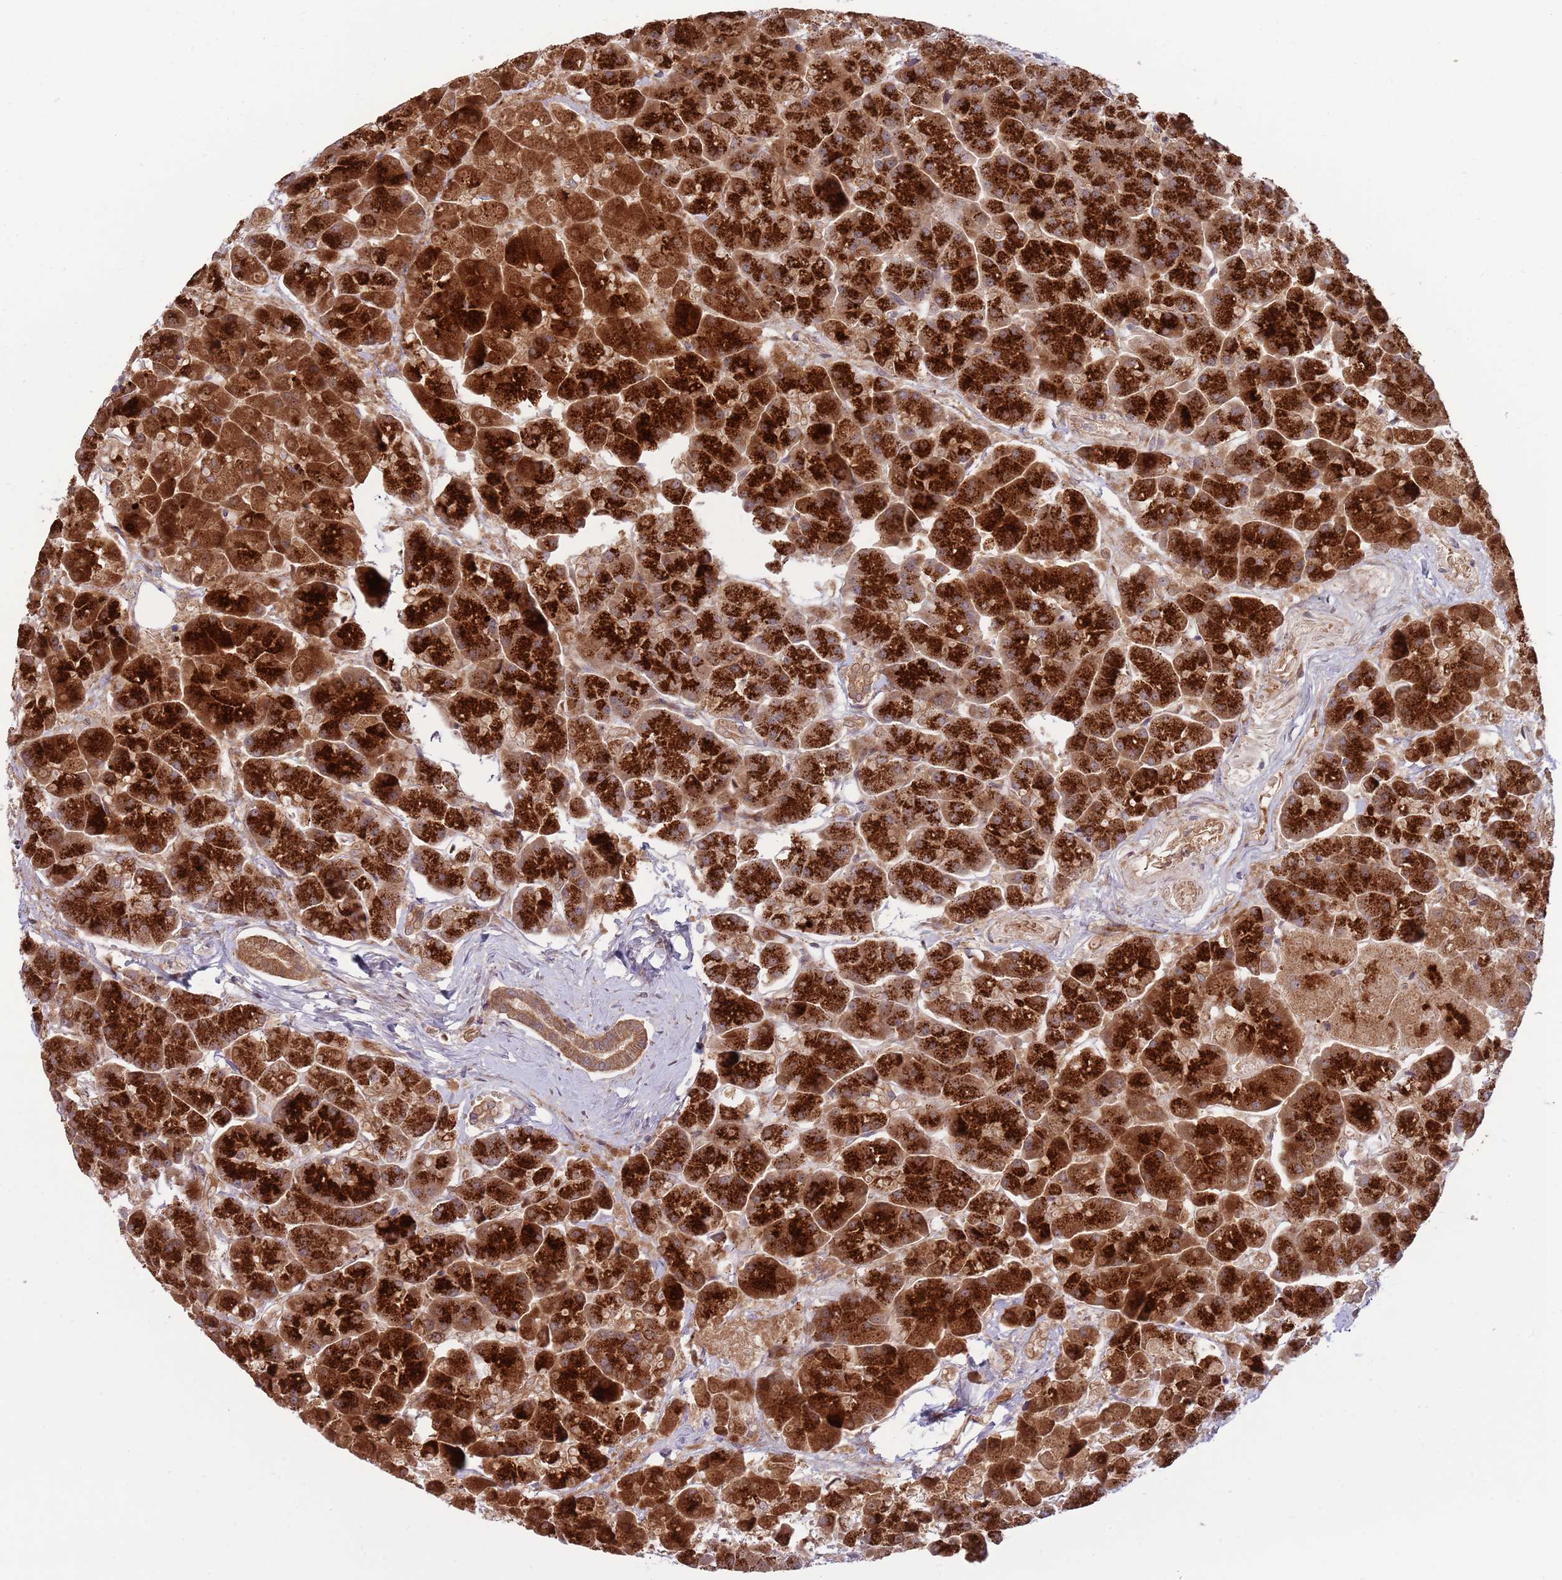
{"staining": {"intensity": "strong", "quantity": ">75%", "location": "cytoplasmic/membranous"}, "tissue": "pancreas", "cell_type": "Exocrine glandular cells", "image_type": "normal", "snomed": [{"axis": "morphology", "description": "Normal tissue, NOS"}, {"axis": "topography", "description": "Pancreas"}, {"axis": "topography", "description": "Peripheral nerve tissue"}], "caption": "Unremarkable pancreas was stained to show a protein in brown. There is high levels of strong cytoplasmic/membranous positivity in about >75% of exocrine glandular cells. (DAB IHC with brightfield microscopy, high magnification).", "gene": "NT5DC4", "patient": {"sex": "male", "age": 54}}